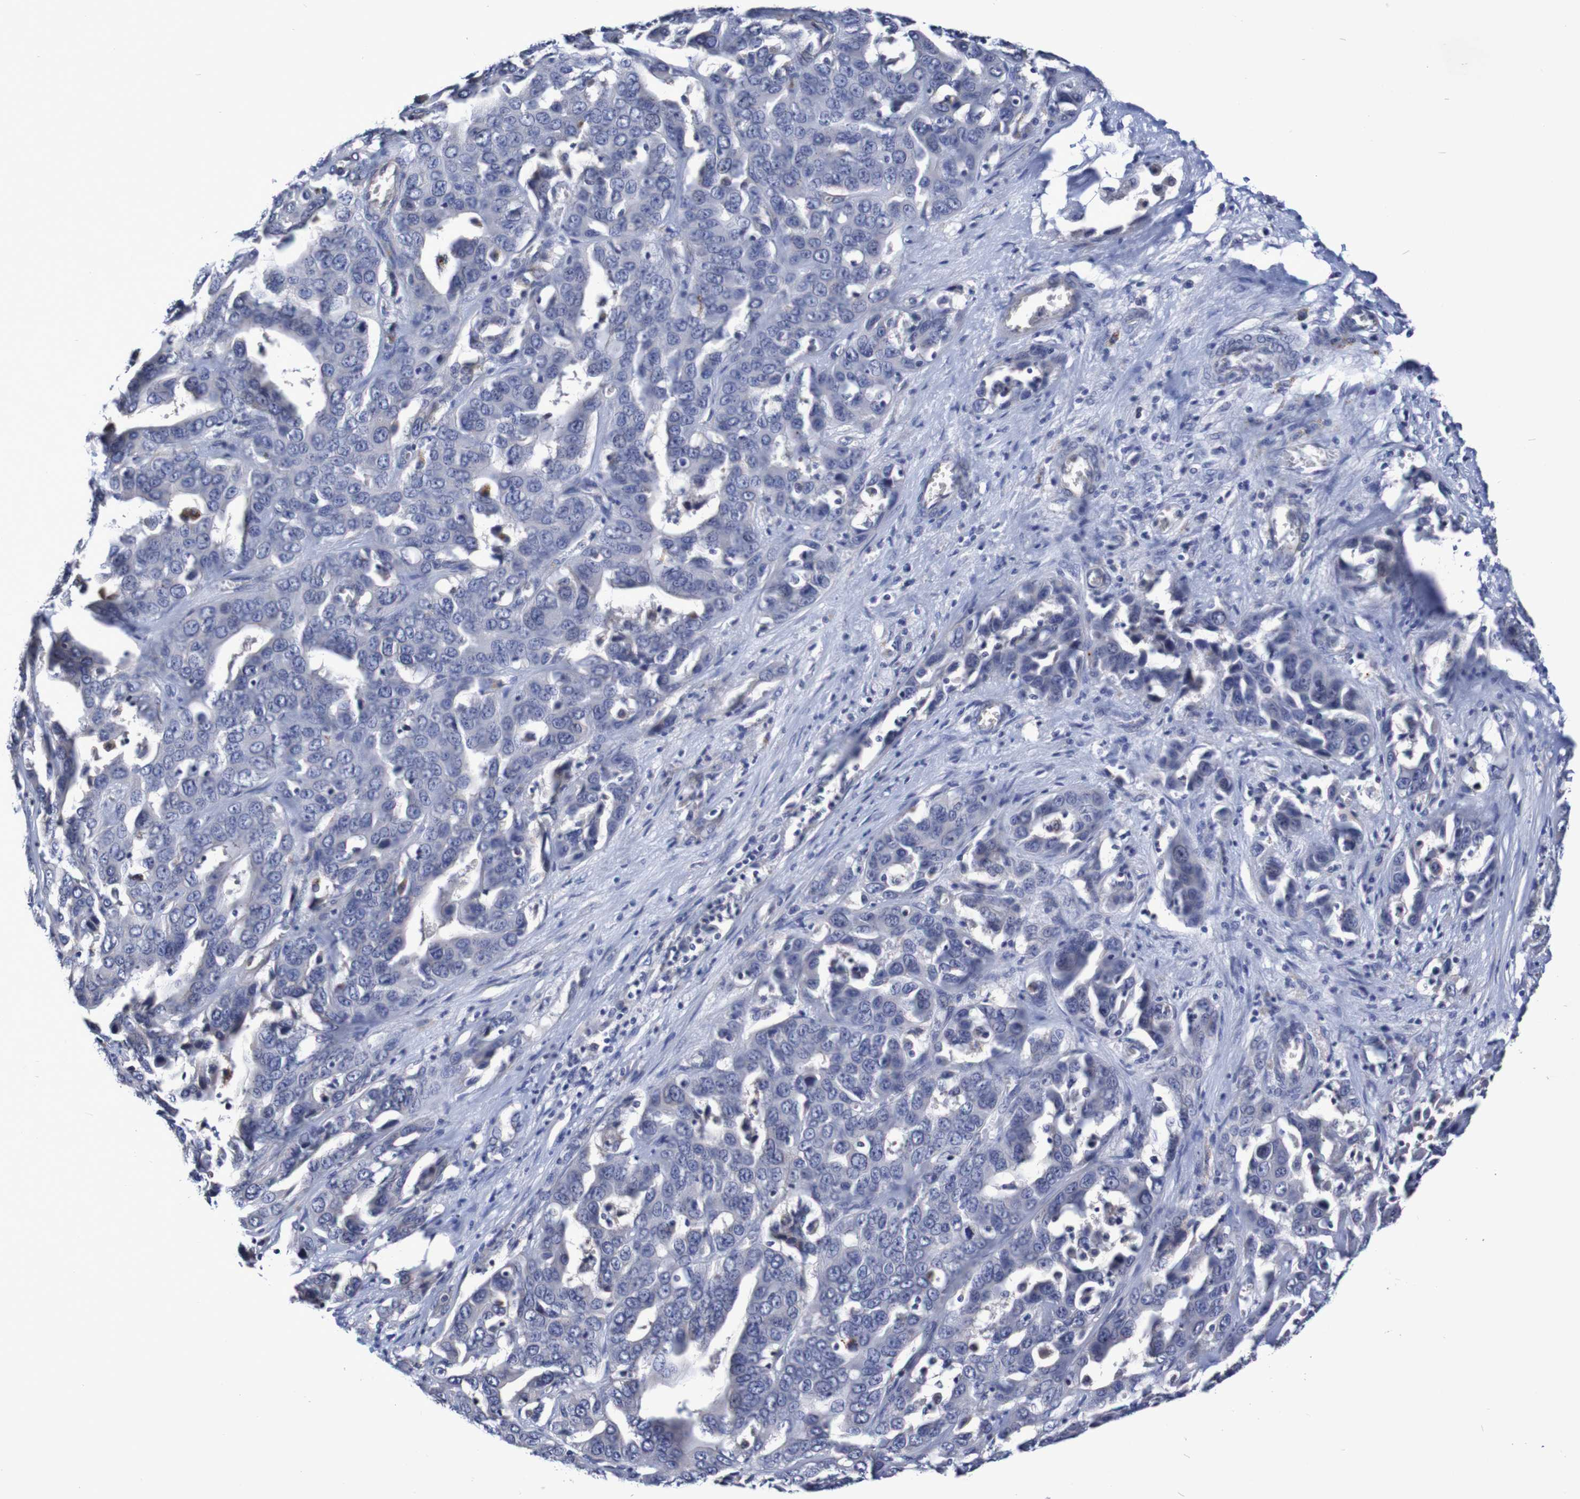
{"staining": {"intensity": "negative", "quantity": "none", "location": "none"}, "tissue": "liver cancer", "cell_type": "Tumor cells", "image_type": "cancer", "snomed": [{"axis": "morphology", "description": "Cholangiocarcinoma"}, {"axis": "topography", "description": "Liver"}], "caption": "Tumor cells show no significant protein staining in cholangiocarcinoma (liver). (DAB (3,3'-diaminobenzidine) immunohistochemistry, high magnification).", "gene": "ACVR1C", "patient": {"sex": "female", "age": 52}}